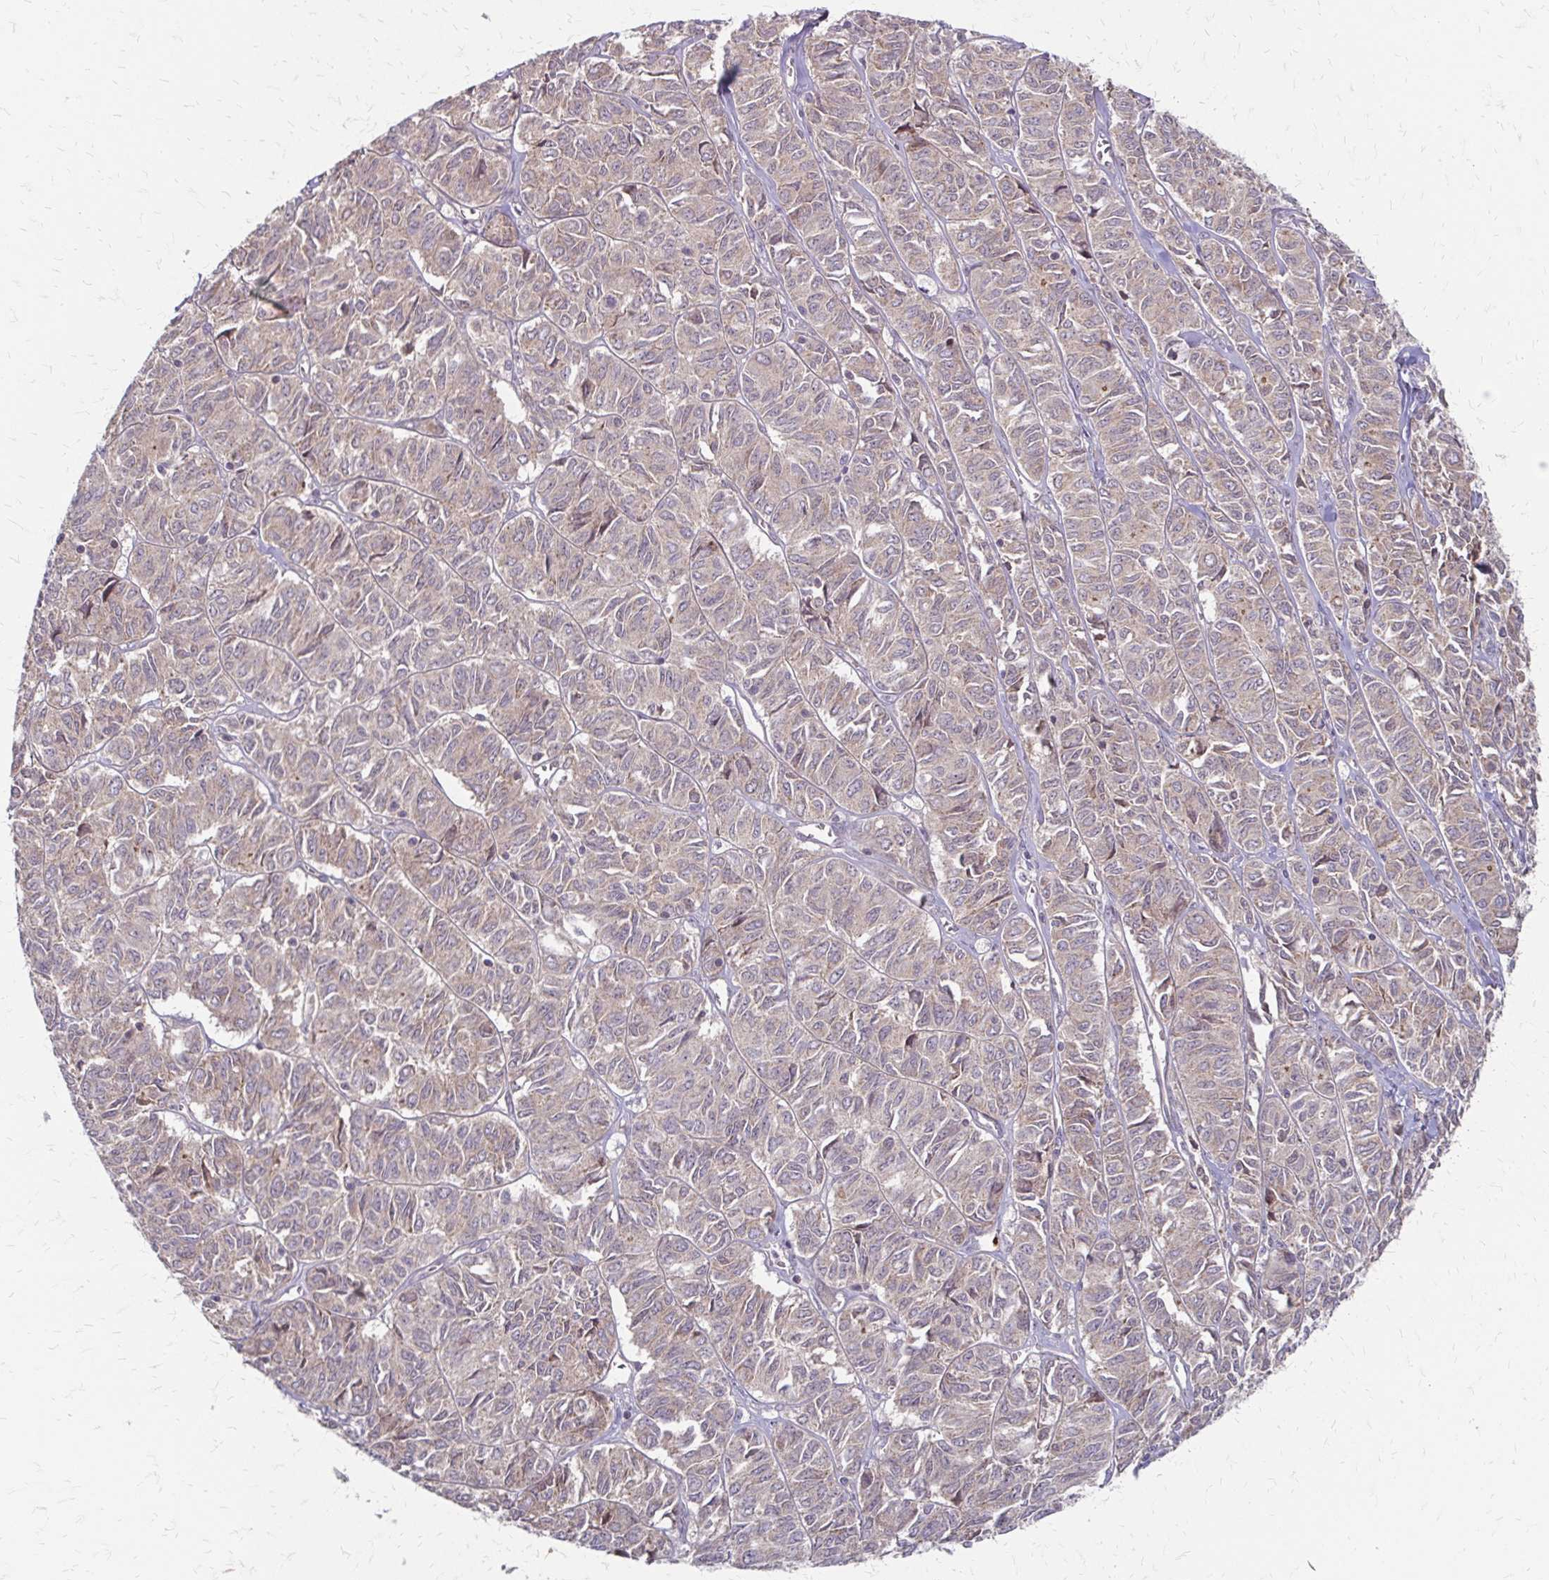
{"staining": {"intensity": "weak", "quantity": ">75%", "location": "cytoplasmic/membranous"}, "tissue": "ovarian cancer", "cell_type": "Tumor cells", "image_type": "cancer", "snomed": [{"axis": "morphology", "description": "Carcinoma, endometroid"}, {"axis": "topography", "description": "Ovary"}], "caption": "An image showing weak cytoplasmic/membranous expression in about >75% of tumor cells in endometroid carcinoma (ovarian), as visualized by brown immunohistochemical staining.", "gene": "ZNF383", "patient": {"sex": "female", "age": 80}}